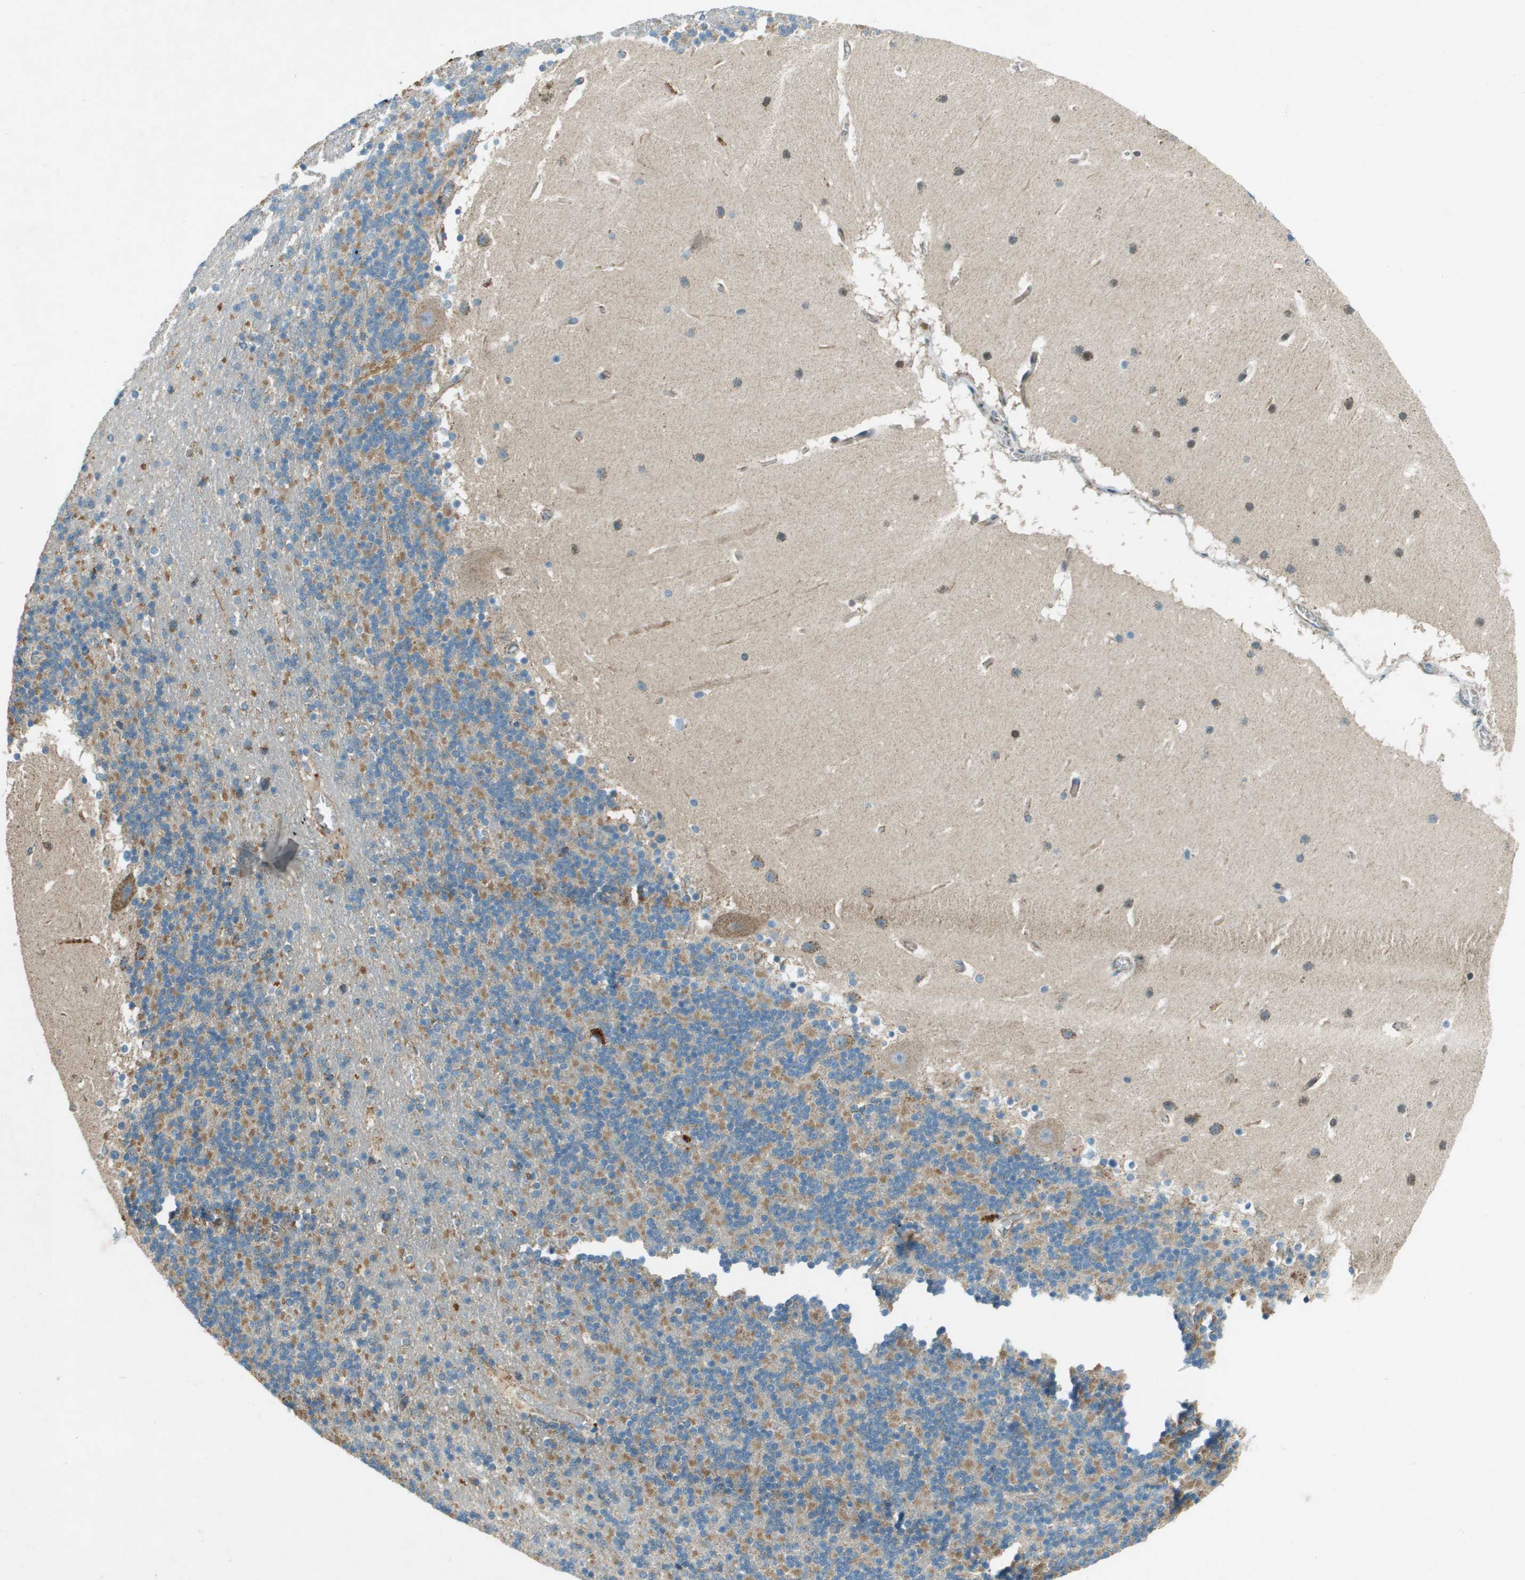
{"staining": {"intensity": "moderate", "quantity": ">75%", "location": "cytoplasmic/membranous"}, "tissue": "cerebellum", "cell_type": "Cells in granular layer", "image_type": "normal", "snomed": [{"axis": "morphology", "description": "Normal tissue, NOS"}, {"axis": "topography", "description": "Cerebellum"}], "caption": "Immunohistochemistry (IHC) (DAB) staining of normal cerebellum exhibits moderate cytoplasmic/membranous protein positivity in approximately >75% of cells in granular layer.", "gene": "MIGA1", "patient": {"sex": "male", "age": 45}}